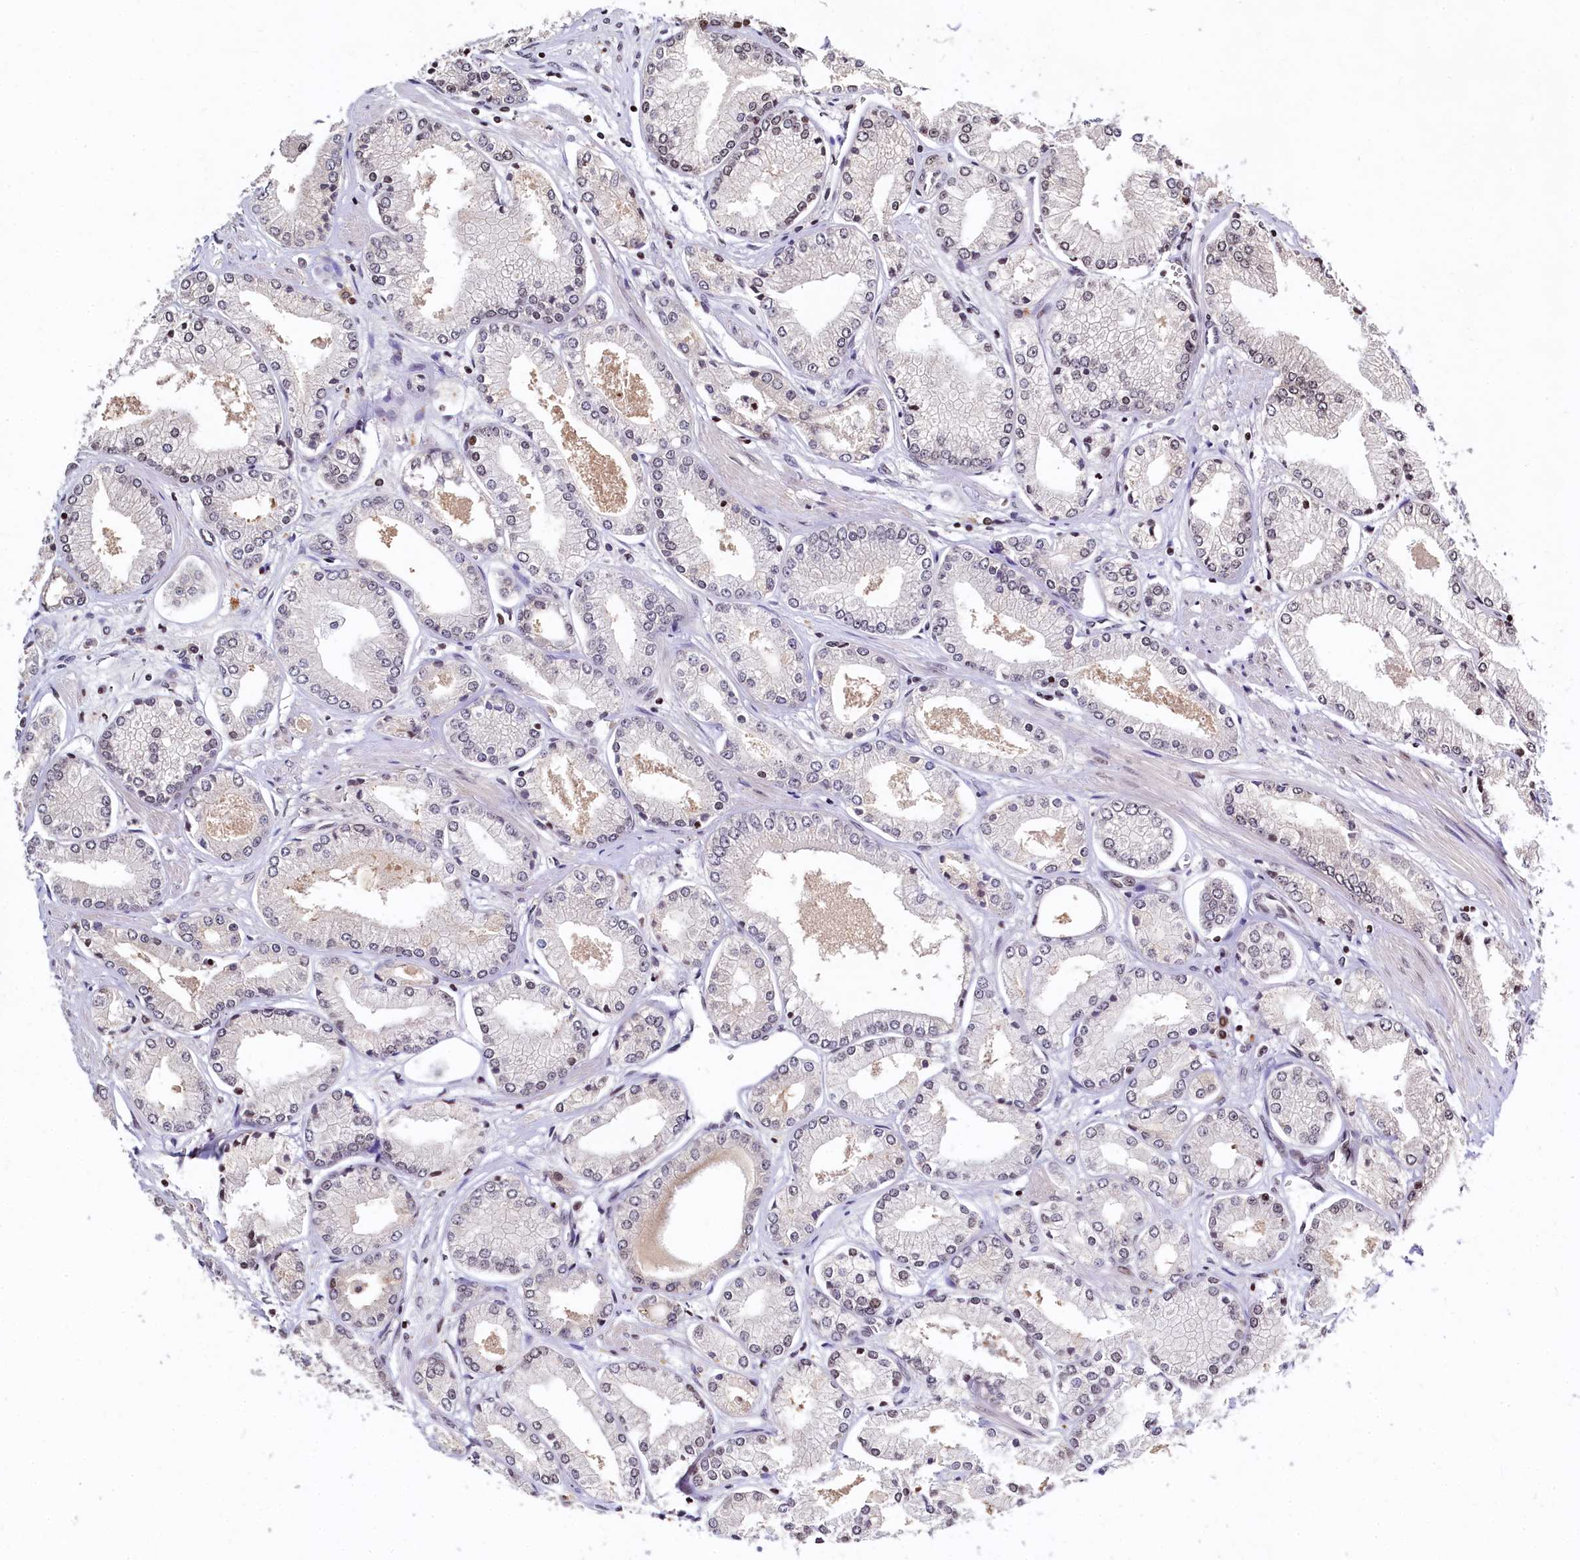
{"staining": {"intensity": "negative", "quantity": "none", "location": "none"}, "tissue": "prostate cancer", "cell_type": "Tumor cells", "image_type": "cancer", "snomed": [{"axis": "morphology", "description": "Adenocarcinoma, Low grade"}, {"axis": "topography", "description": "Prostate"}], "caption": "DAB (3,3'-diaminobenzidine) immunohistochemical staining of human prostate low-grade adenocarcinoma shows no significant staining in tumor cells. The staining was performed using DAB (3,3'-diaminobenzidine) to visualize the protein expression in brown, while the nuclei were stained in blue with hematoxylin (Magnification: 20x).", "gene": "FAM217B", "patient": {"sex": "male", "age": 60}}